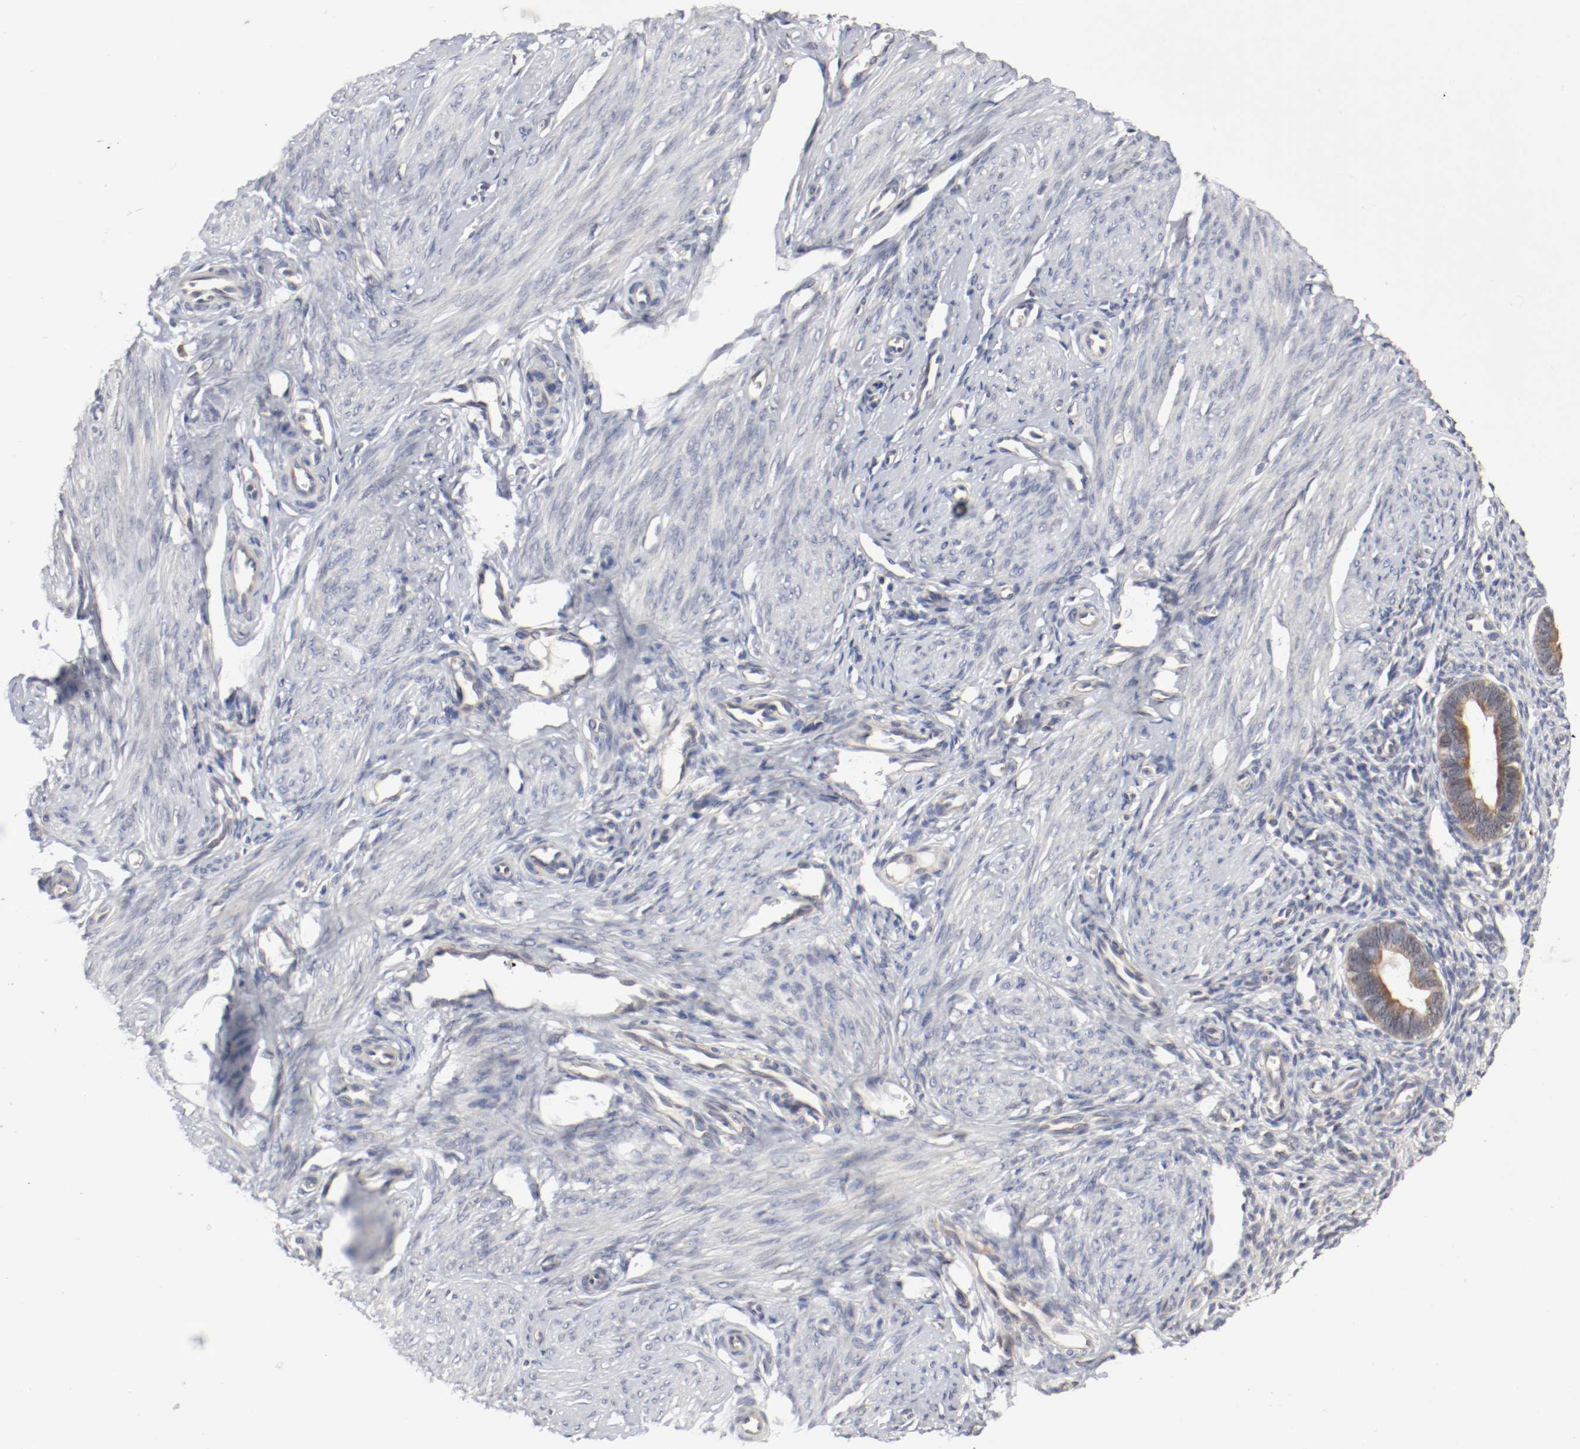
{"staining": {"intensity": "negative", "quantity": "none", "location": "none"}, "tissue": "endometrium", "cell_type": "Cells in endometrial stroma", "image_type": "normal", "snomed": [{"axis": "morphology", "description": "Normal tissue, NOS"}, {"axis": "topography", "description": "Endometrium"}], "caption": "Immunohistochemical staining of benign endometrium exhibits no significant staining in cells in endometrial stroma.", "gene": "REN", "patient": {"sex": "female", "age": 27}}